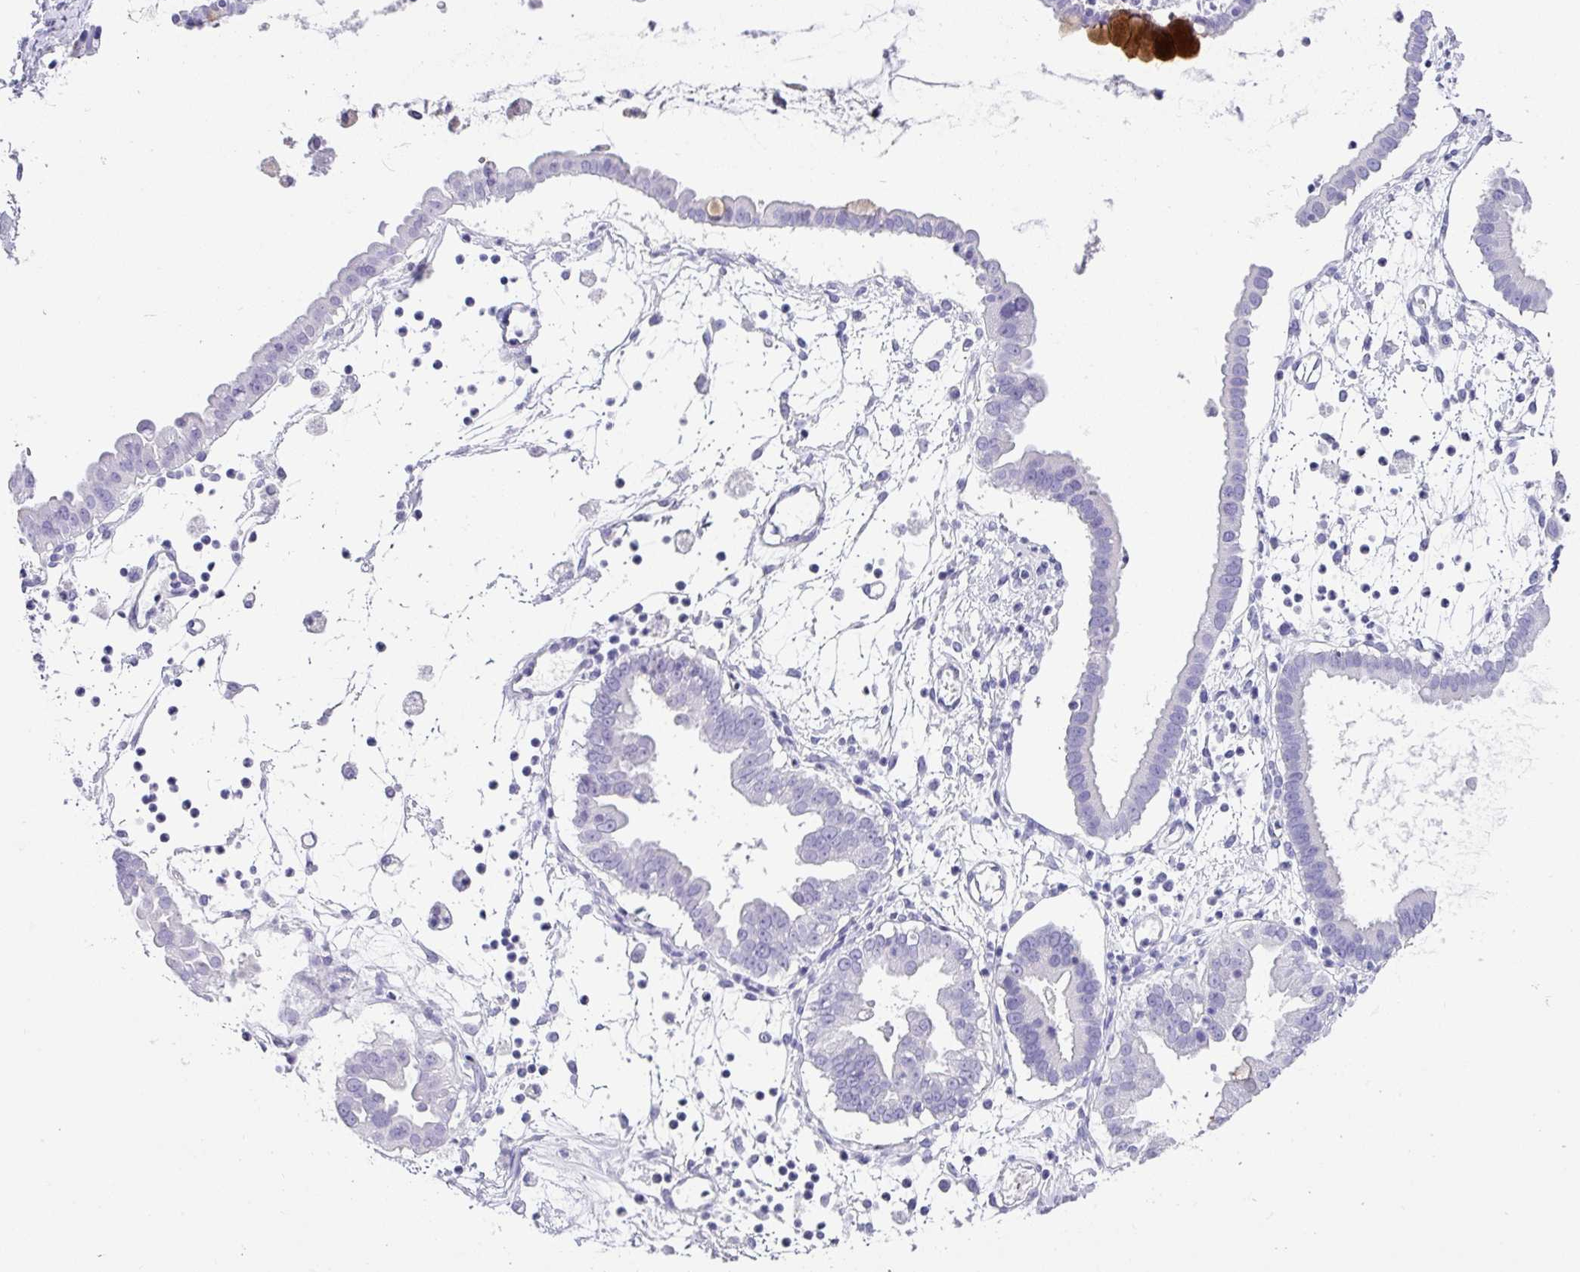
{"staining": {"intensity": "negative", "quantity": "none", "location": "none"}, "tissue": "ovarian cancer", "cell_type": "Tumor cells", "image_type": "cancer", "snomed": [{"axis": "morphology", "description": "Cystadenocarcinoma, mucinous, NOS"}, {"axis": "topography", "description": "Ovary"}], "caption": "Immunohistochemistry micrograph of human mucinous cystadenocarcinoma (ovarian) stained for a protein (brown), which reveals no staining in tumor cells.", "gene": "ZG16", "patient": {"sex": "female", "age": 61}}